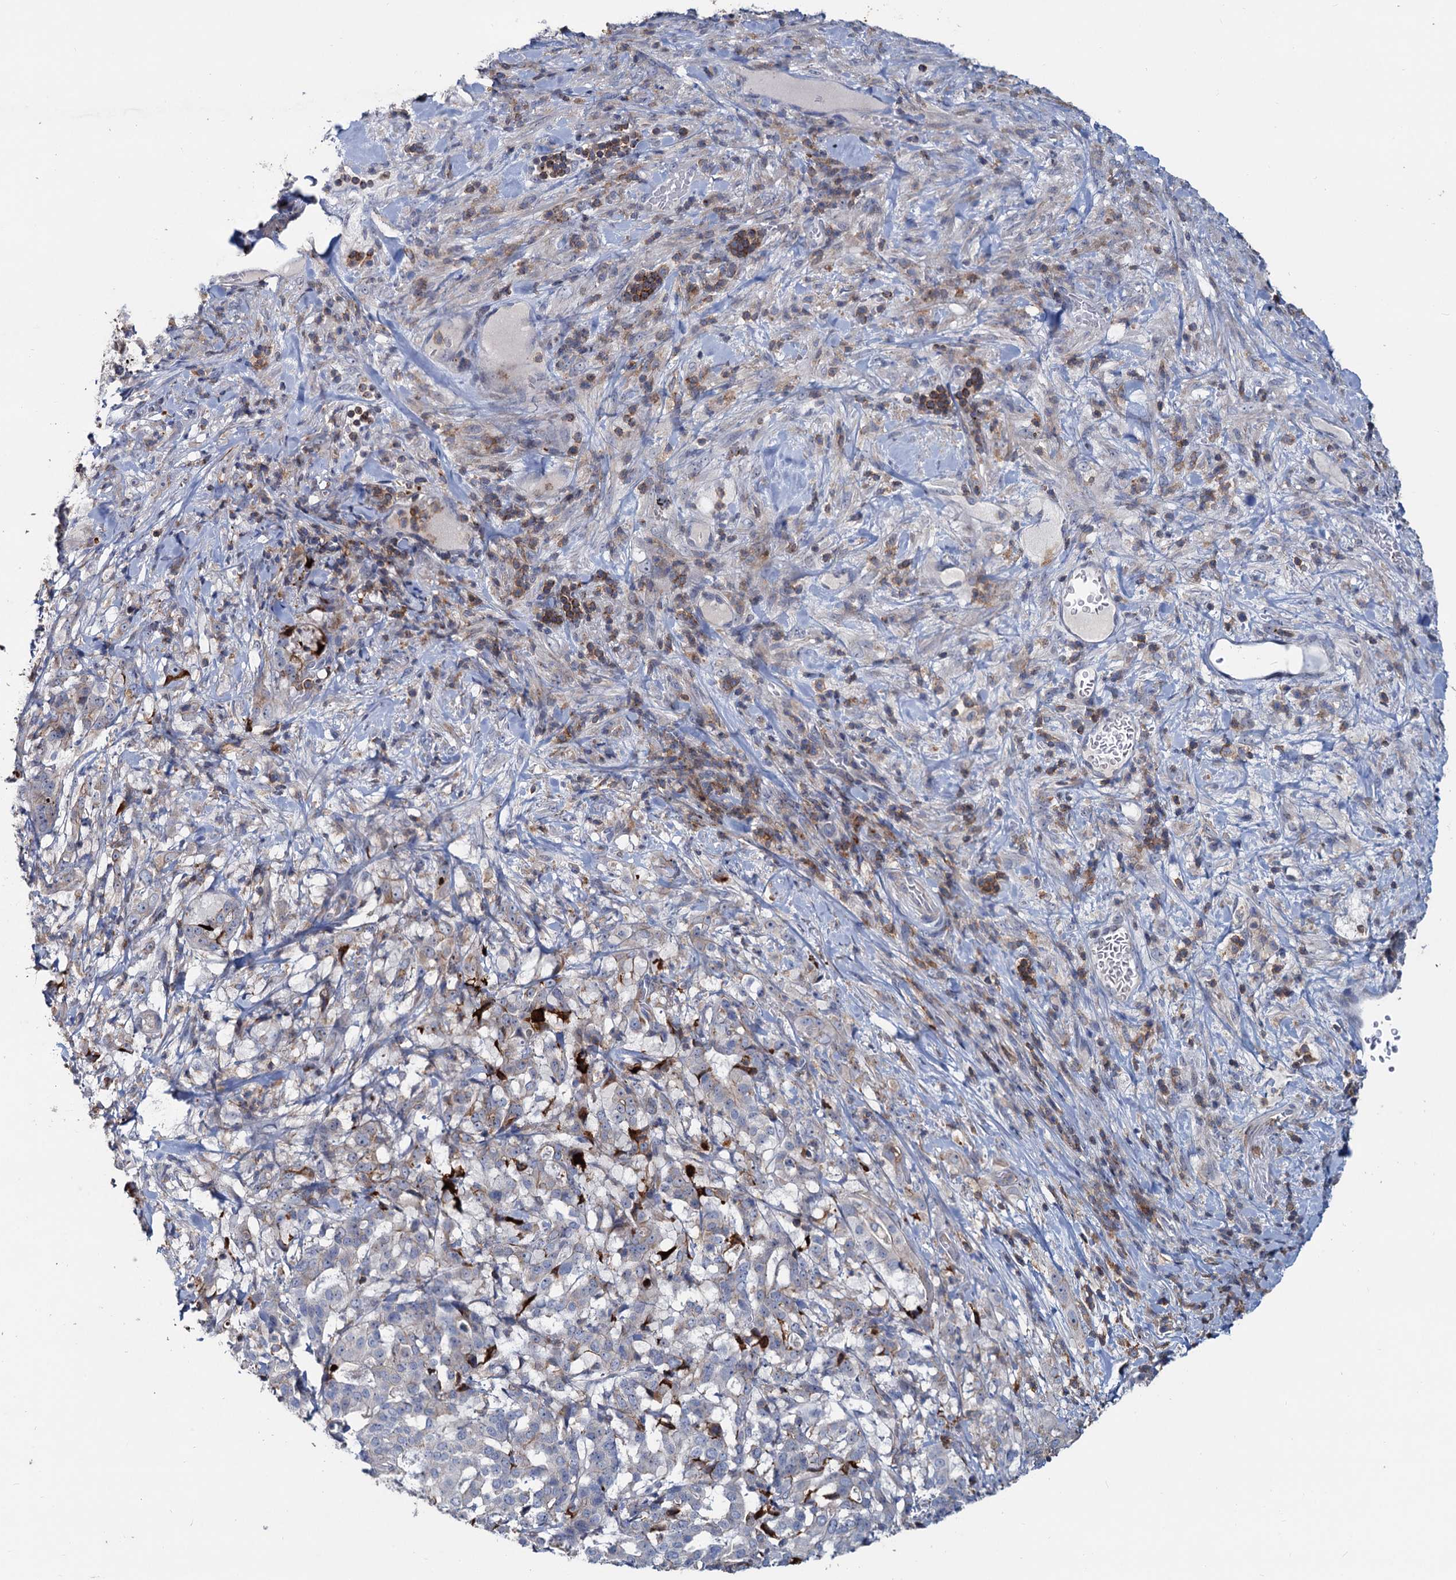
{"staining": {"intensity": "negative", "quantity": "none", "location": "none"}, "tissue": "stomach cancer", "cell_type": "Tumor cells", "image_type": "cancer", "snomed": [{"axis": "morphology", "description": "Adenocarcinoma, NOS"}, {"axis": "topography", "description": "Stomach"}], "caption": "Tumor cells show no significant protein staining in stomach adenocarcinoma. Brightfield microscopy of immunohistochemistry (IHC) stained with DAB (brown) and hematoxylin (blue), captured at high magnification.", "gene": "LRCH4", "patient": {"sex": "male", "age": 48}}